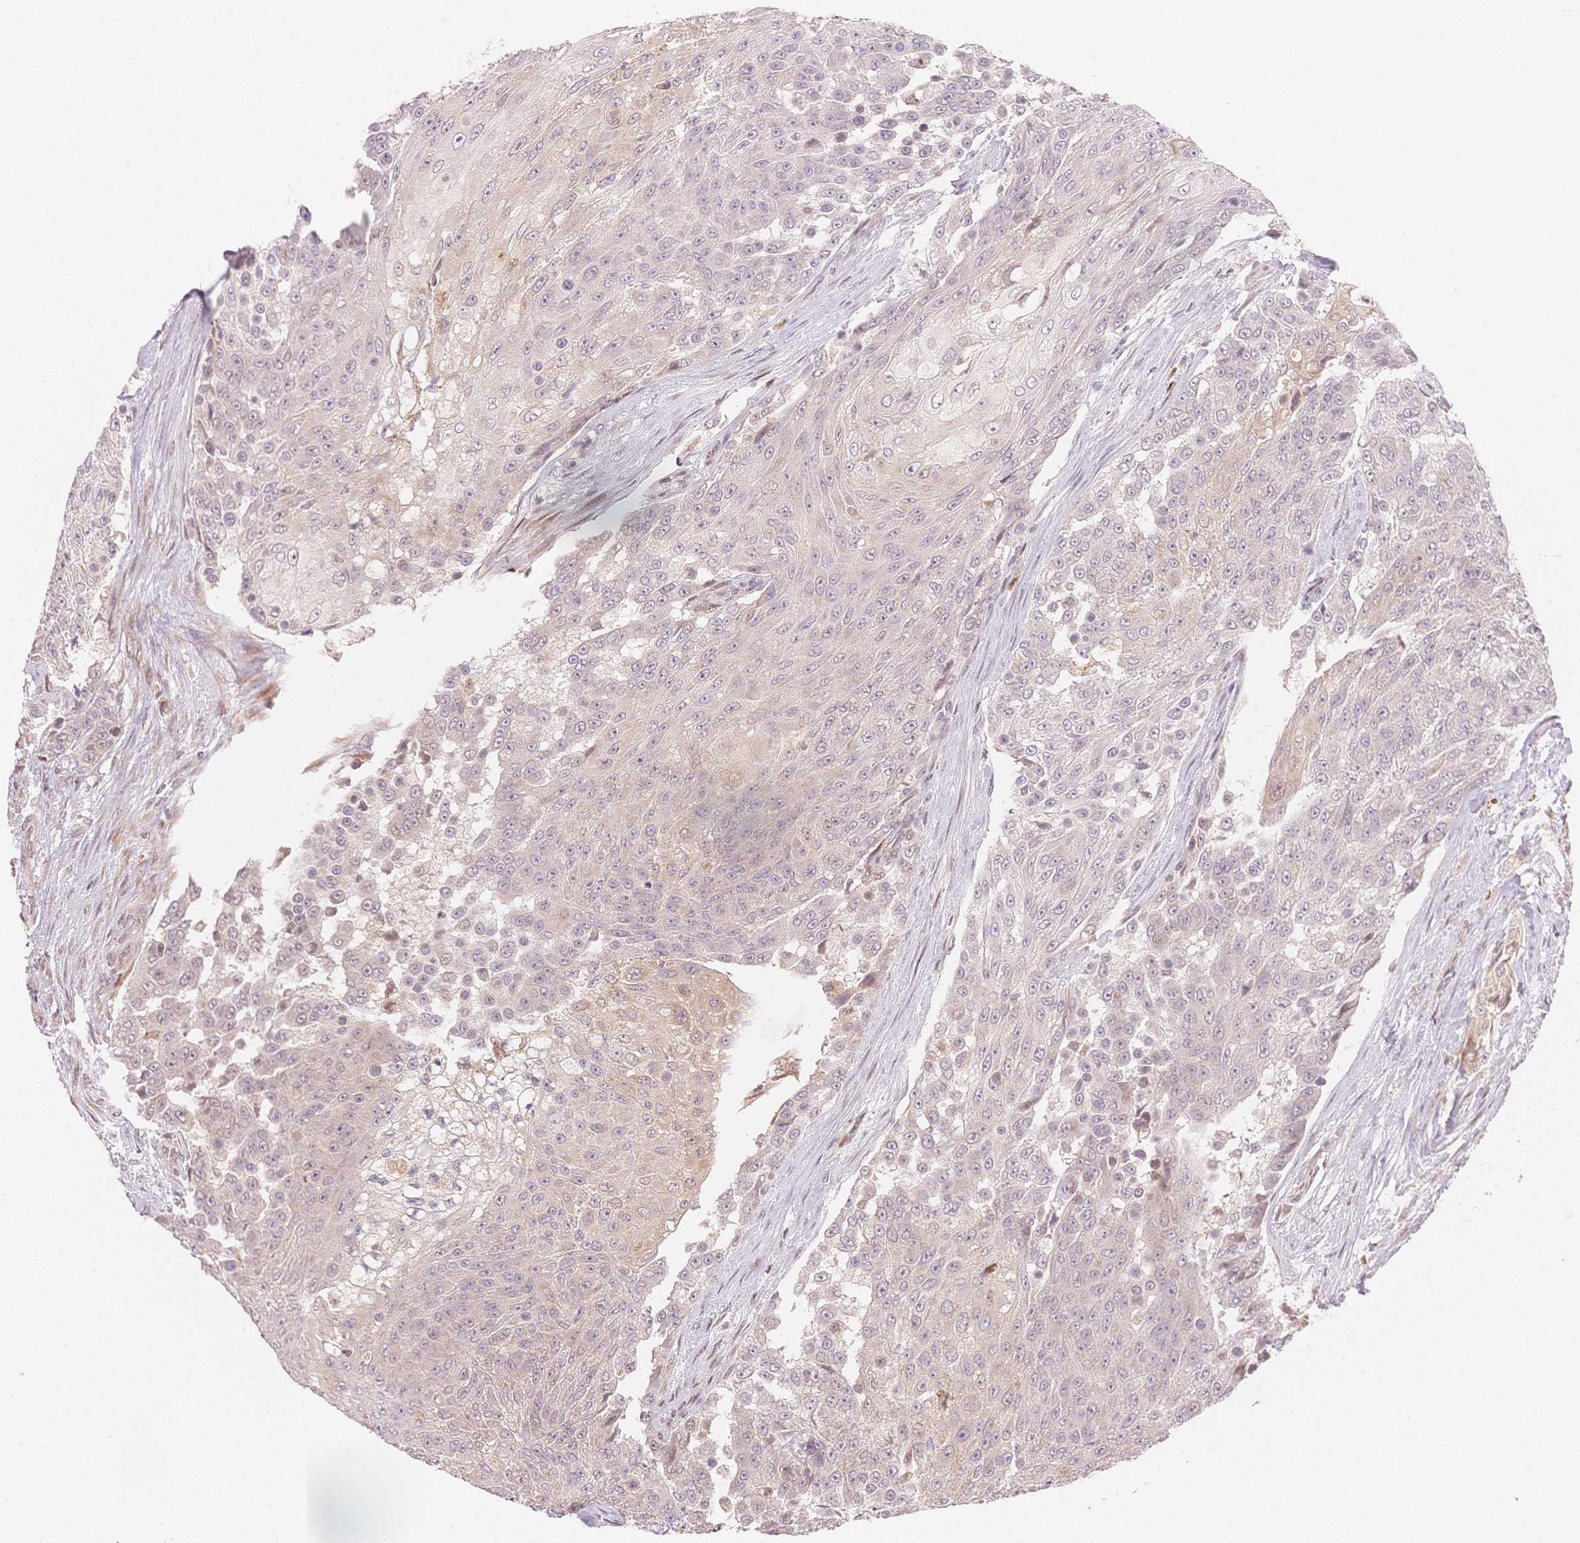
{"staining": {"intensity": "negative", "quantity": "none", "location": "none"}, "tissue": "urothelial cancer", "cell_type": "Tumor cells", "image_type": "cancer", "snomed": [{"axis": "morphology", "description": "Urothelial carcinoma, High grade"}, {"axis": "topography", "description": "Urinary bladder"}], "caption": "Image shows no significant protein positivity in tumor cells of urothelial cancer. (DAB IHC with hematoxylin counter stain).", "gene": "STK39", "patient": {"sex": "female", "age": 63}}